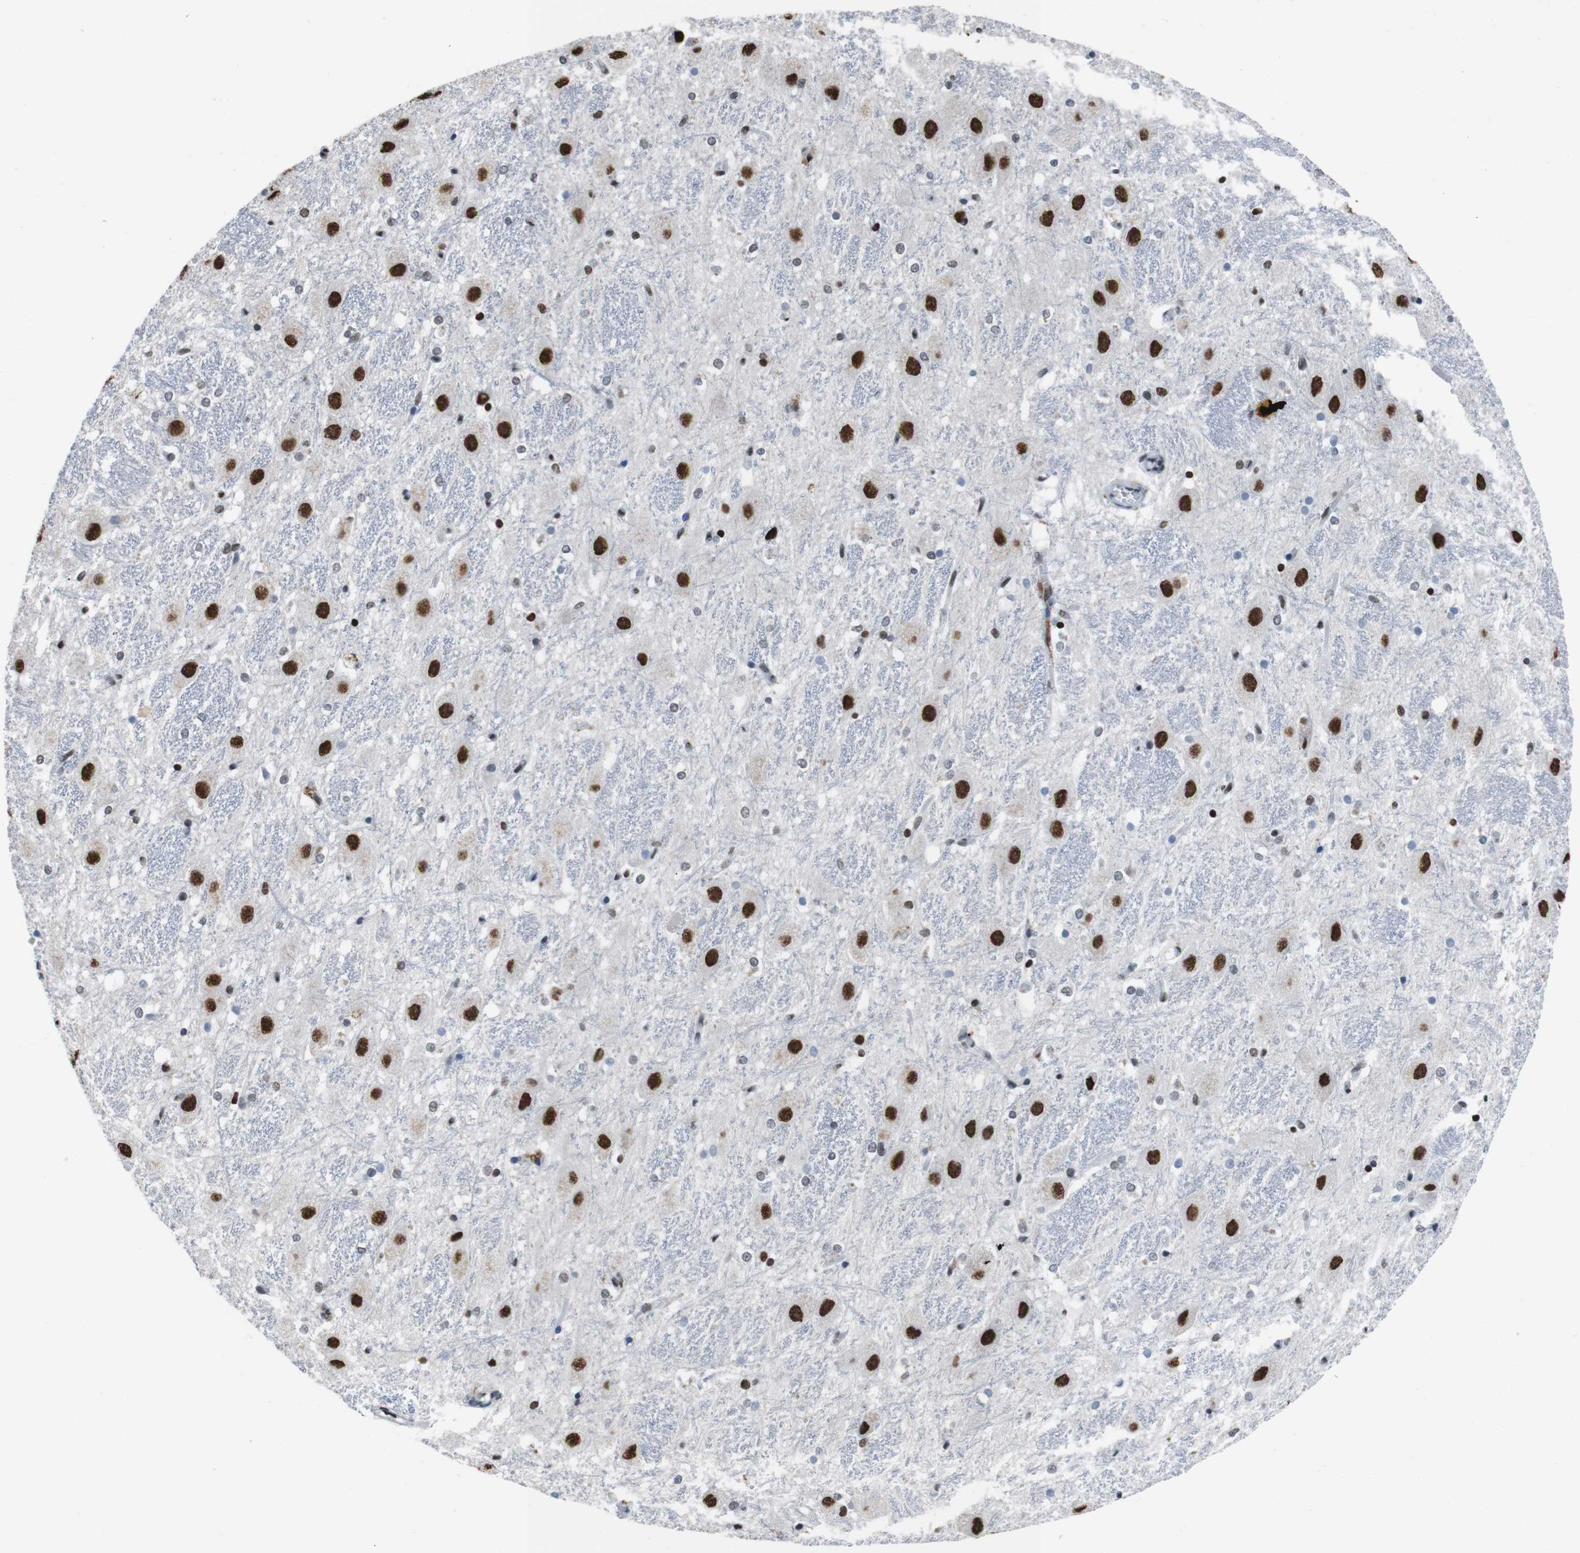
{"staining": {"intensity": "strong", "quantity": "<25%", "location": "nuclear"}, "tissue": "hippocampus", "cell_type": "Glial cells", "image_type": "normal", "snomed": [{"axis": "morphology", "description": "Normal tissue, NOS"}, {"axis": "topography", "description": "Hippocampus"}], "caption": "Brown immunohistochemical staining in normal human hippocampus demonstrates strong nuclear positivity in about <25% of glial cells.", "gene": "PIP4P2", "patient": {"sex": "female", "age": 19}}